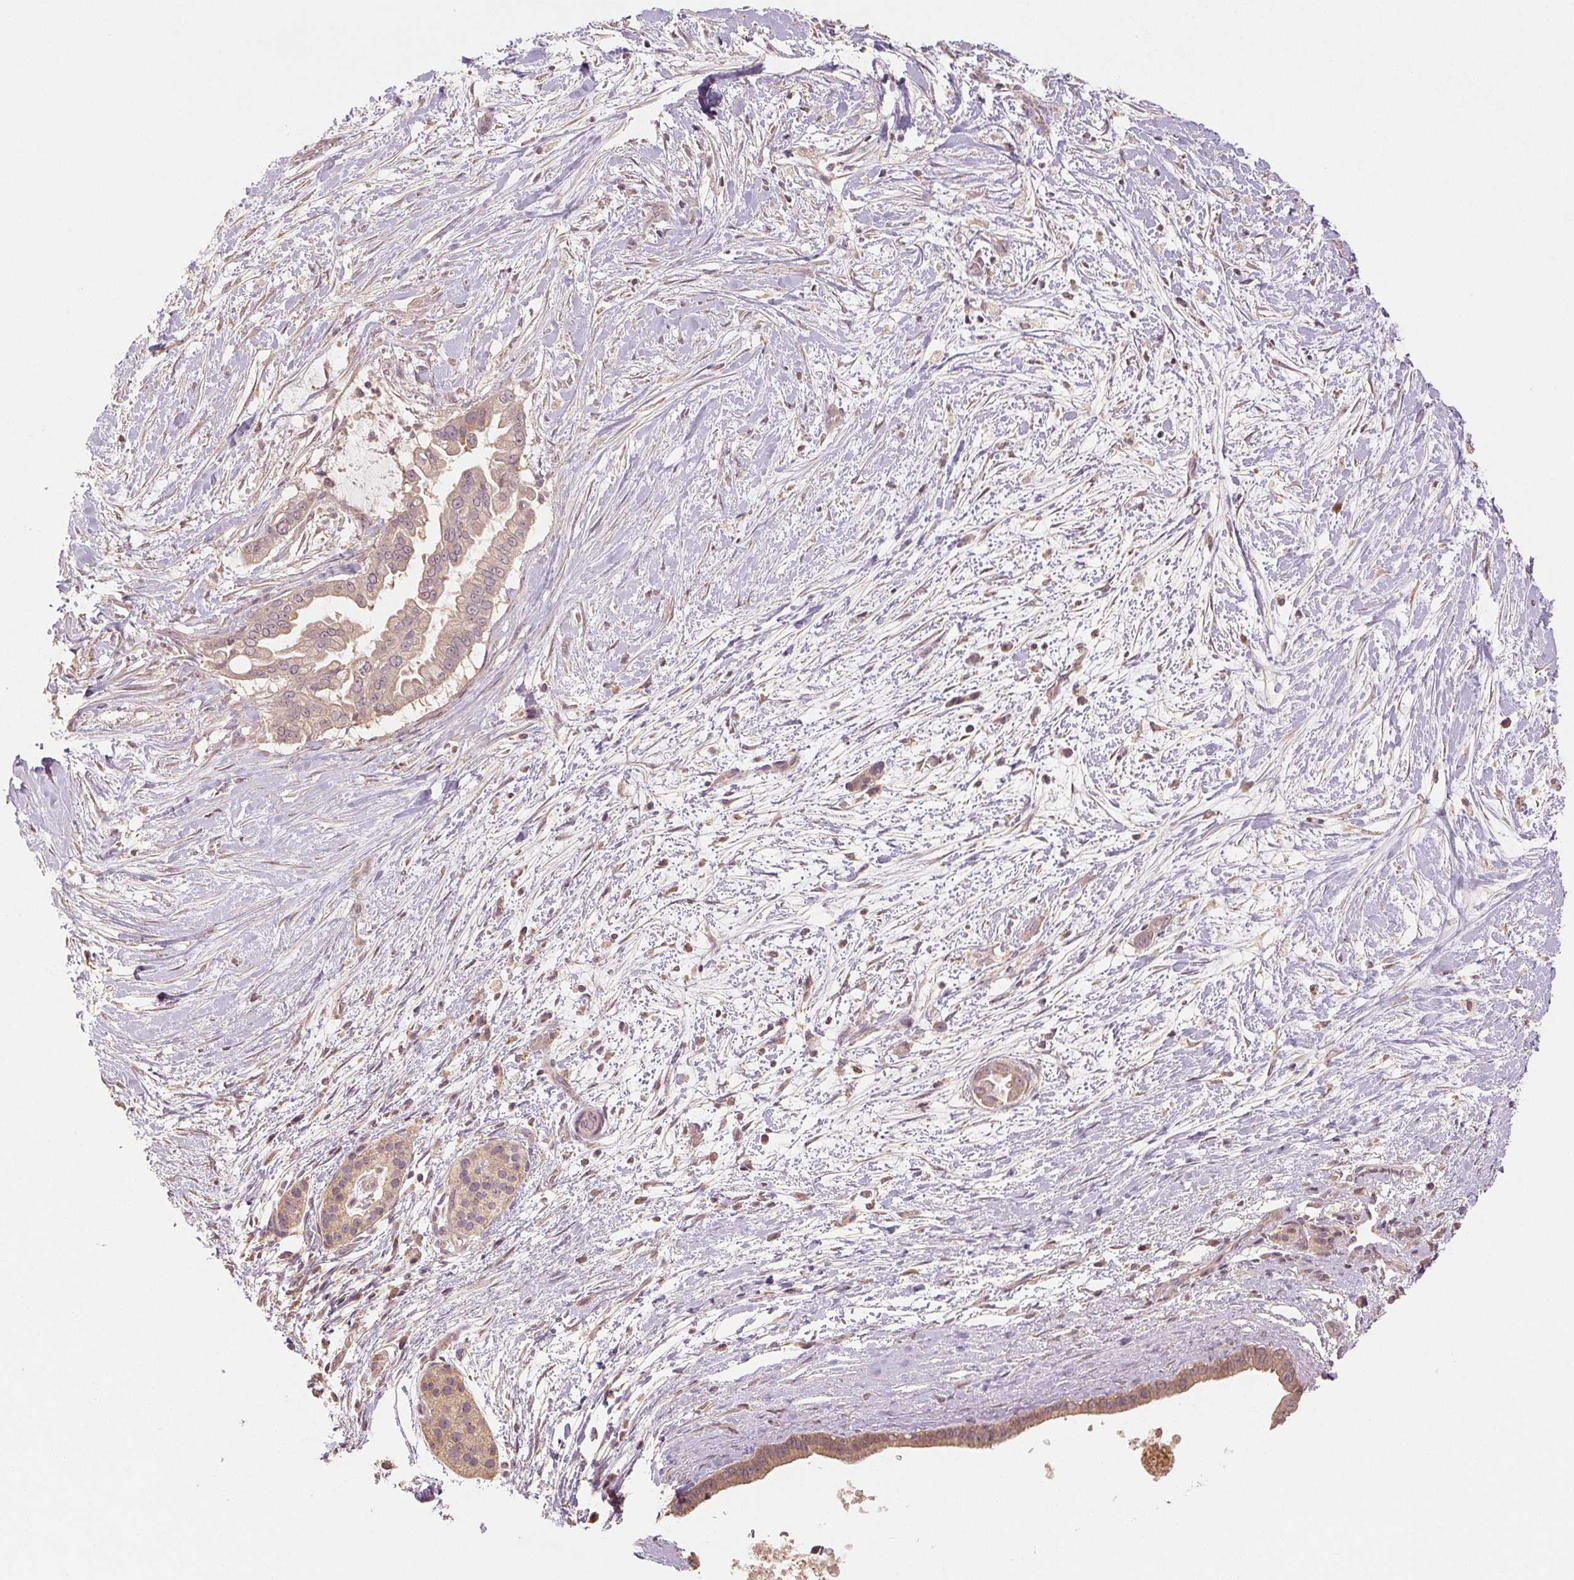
{"staining": {"intensity": "weak", "quantity": "25%-75%", "location": "cytoplasmic/membranous"}, "tissue": "pancreatic cancer", "cell_type": "Tumor cells", "image_type": "cancer", "snomed": [{"axis": "morphology", "description": "Adenocarcinoma, NOS"}, {"axis": "topography", "description": "Pancreas"}], "caption": "The photomicrograph exhibits a brown stain indicating the presence of a protein in the cytoplasmic/membranous of tumor cells in pancreatic adenocarcinoma. (brown staining indicates protein expression, while blue staining denotes nuclei).", "gene": "COX14", "patient": {"sex": "female", "age": 69}}